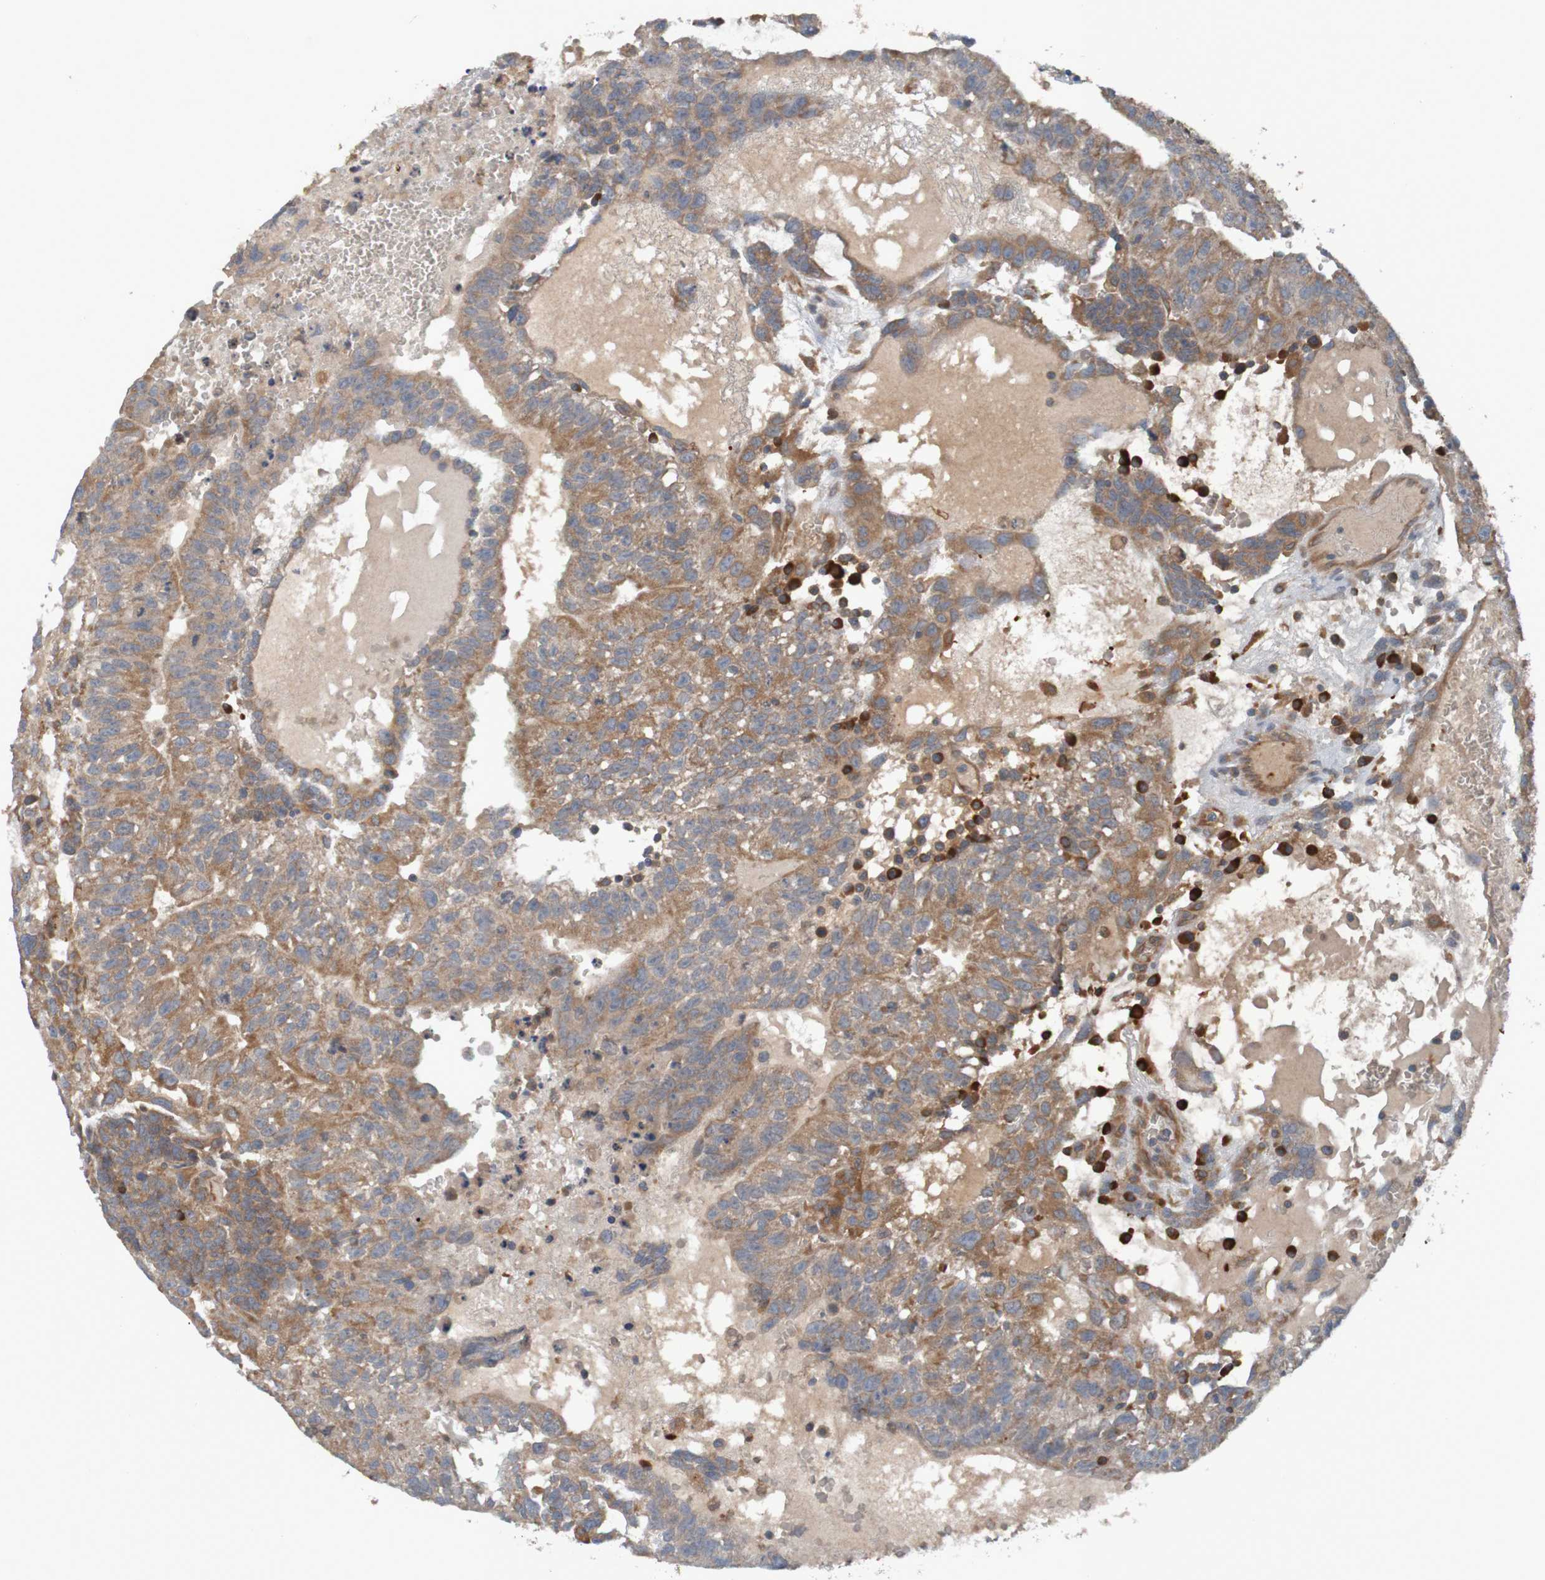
{"staining": {"intensity": "moderate", "quantity": ">75%", "location": "cytoplasmic/membranous"}, "tissue": "testis cancer", "cell_type": "Tumor cells", "image_type": "cancer", "snomed": [{"axis": "morphology", "description": "Seminoma, NOS"}, {"axis": "morphology", "description": "Carcinoma, Embryonal, NOS"}, {"axis": "topography", "description": "Testis"}], "caption": "There is medium levels of moderate cytoplasmic/membranous positivity in tumor cells of testis seminoma, as demonstrated by immunohistochemical staining (brown color).", "gene": "DNAJC4", "patient": {"sex": "male", "age": 52}}